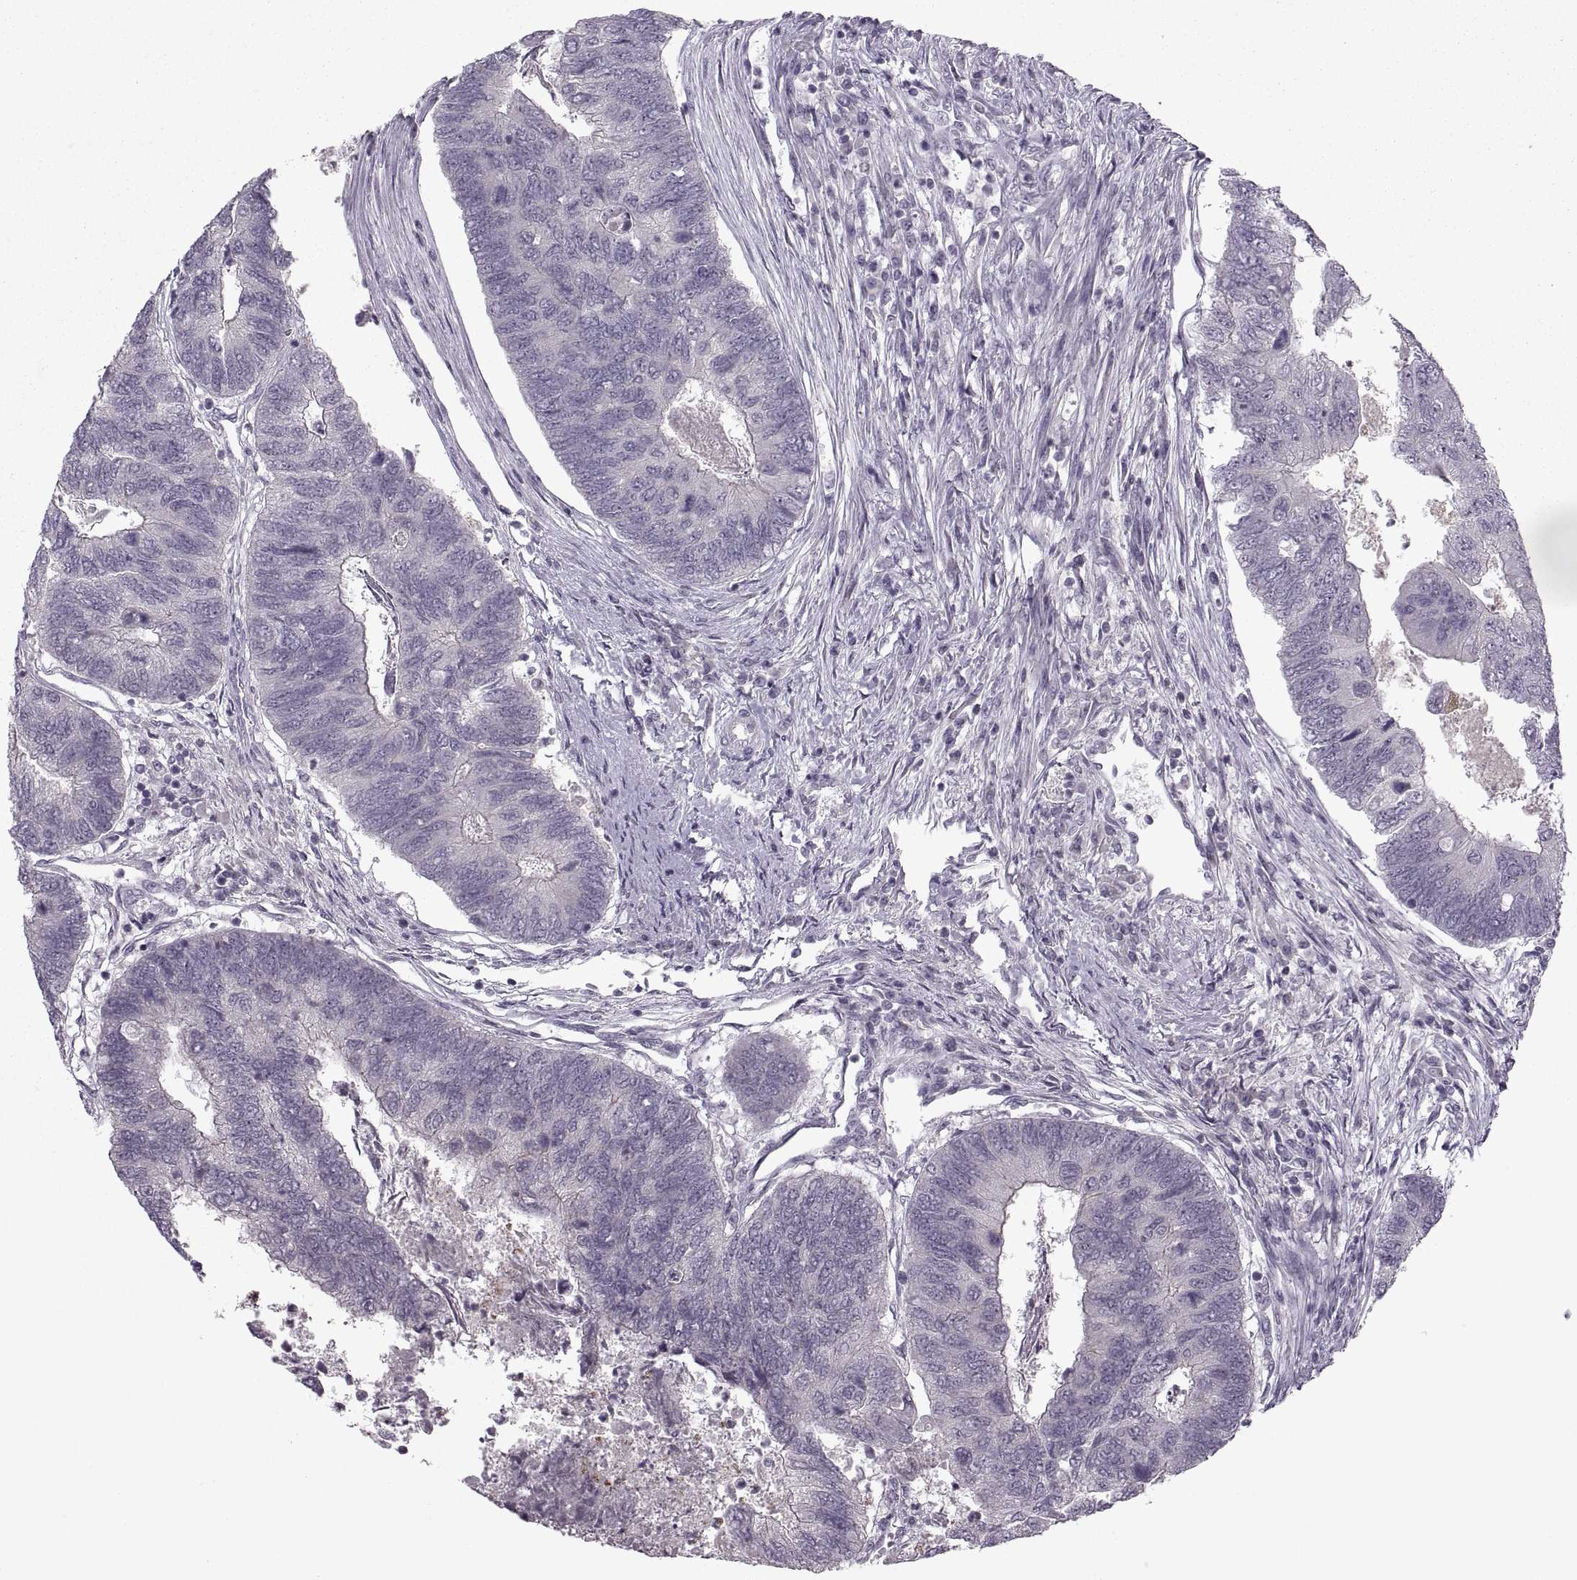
{"staining": {"intensity": "negative", "quantity": "none", "location": "none"}, "tissue": "colorectal cancer", "cell_type": "Tumor cells", "image_type": "cancer", "snomed": [{"axis": "morphology", "description": "Adenocarcinoma, NOS"}, {"axis": "topography", "description": "Colon"}], "caption": "This is an IHC image of human colorectal cancer. There is no positivity in tumor cells.", "gene": "MGAT4D", "patient": {"sex": "female", "age": 67}}